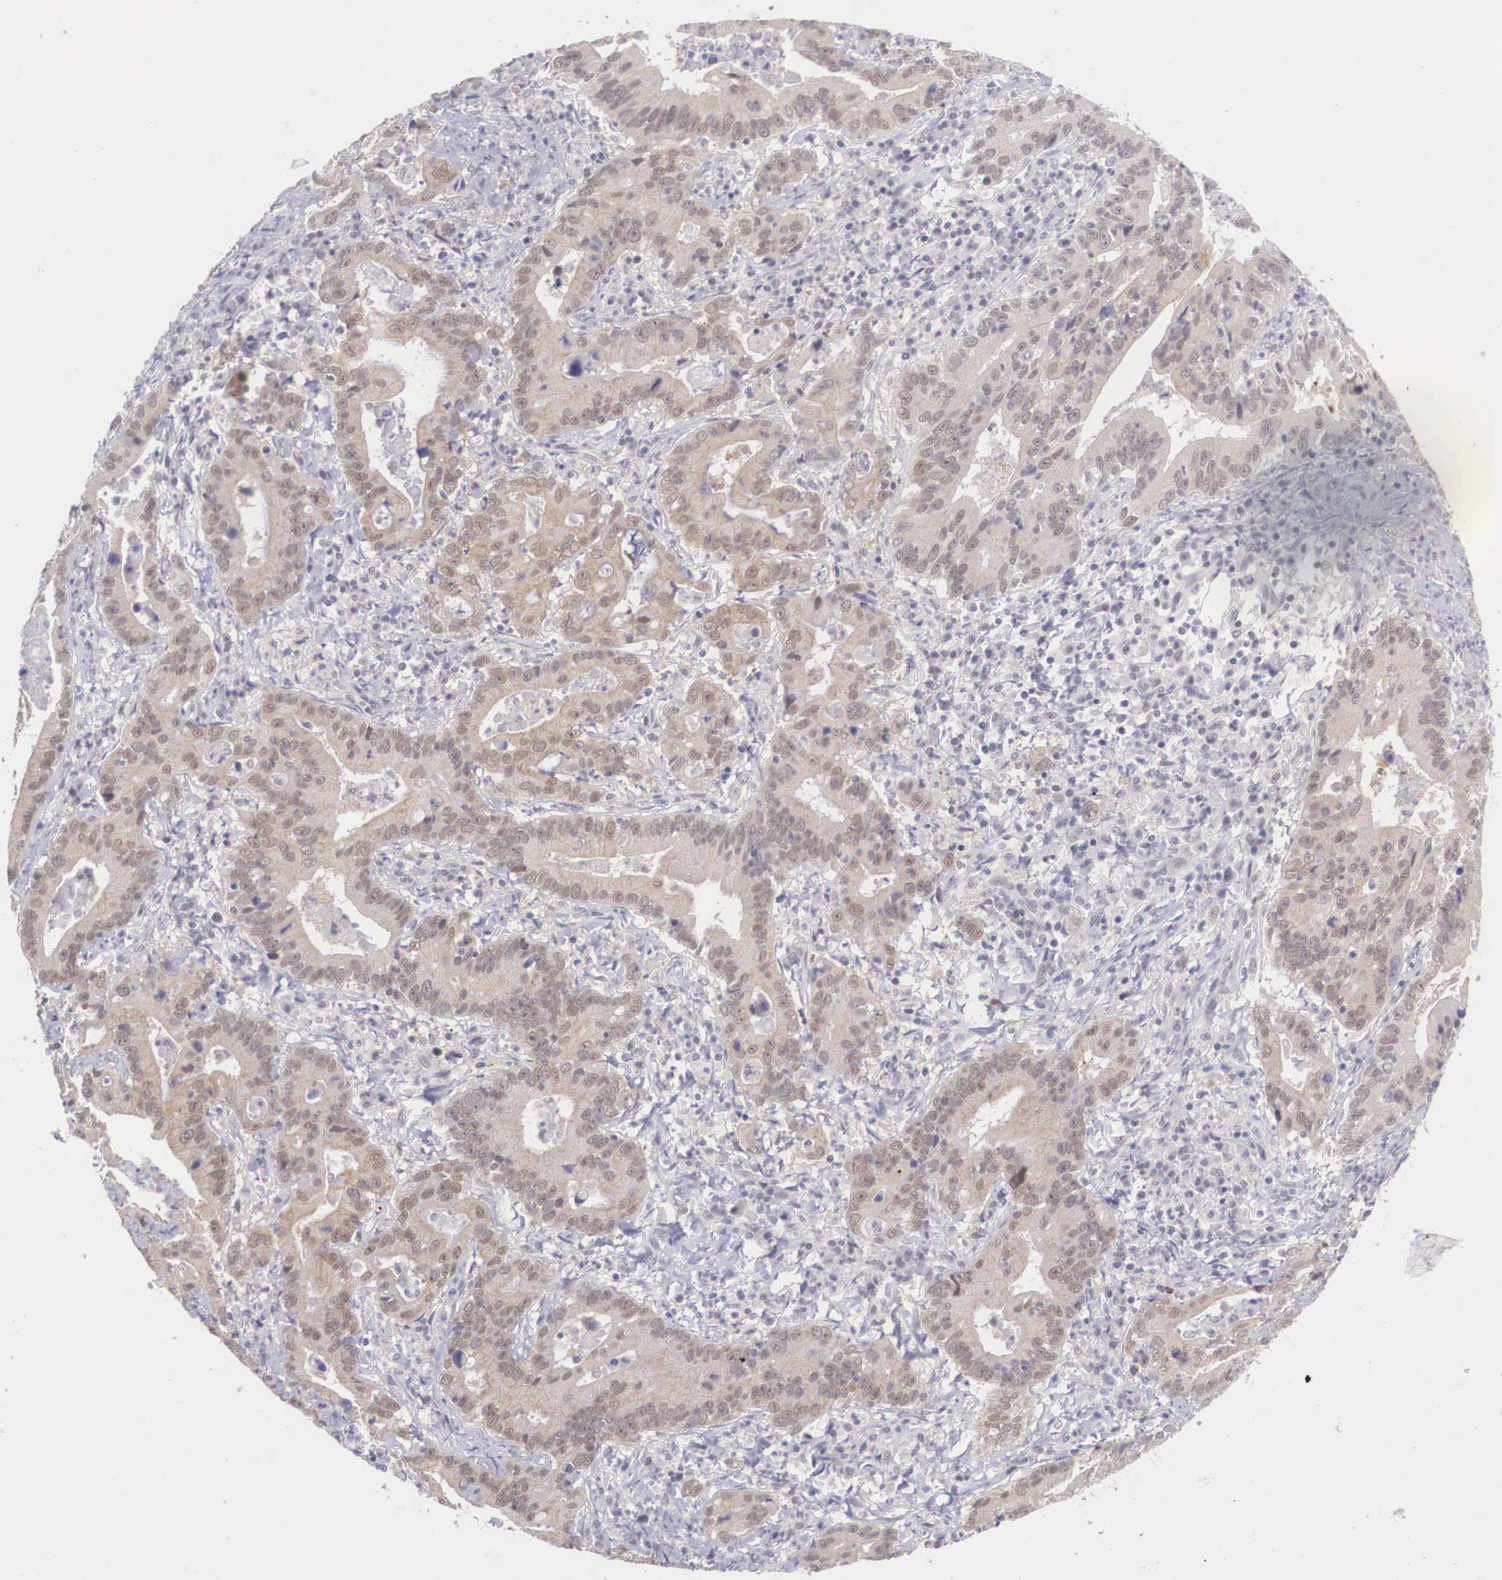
{"staining": {"intensity": "weak", "quantity": ">75%", "location": "cytoplasmic/membranous,nuclear"}, "tissue": "stomach cancer", "cell_type": "Tumor cells", "image_type": "cancer", "snomed": [{"axis": "morphology", "description": "Adenocarcinoma, NOS"}, {"axis": "topography", "description": "Stomach, upper"}], "caption": "An IHC photomicrograph of tumor tissue is shown. Protein staining in brown highlights weak cytoplasmic/membranous and nuclear positivity in stomach adenocarcinoma within tumor cells.", "gene": "NINL", "patient": {"sex": "male", "age": 63}}